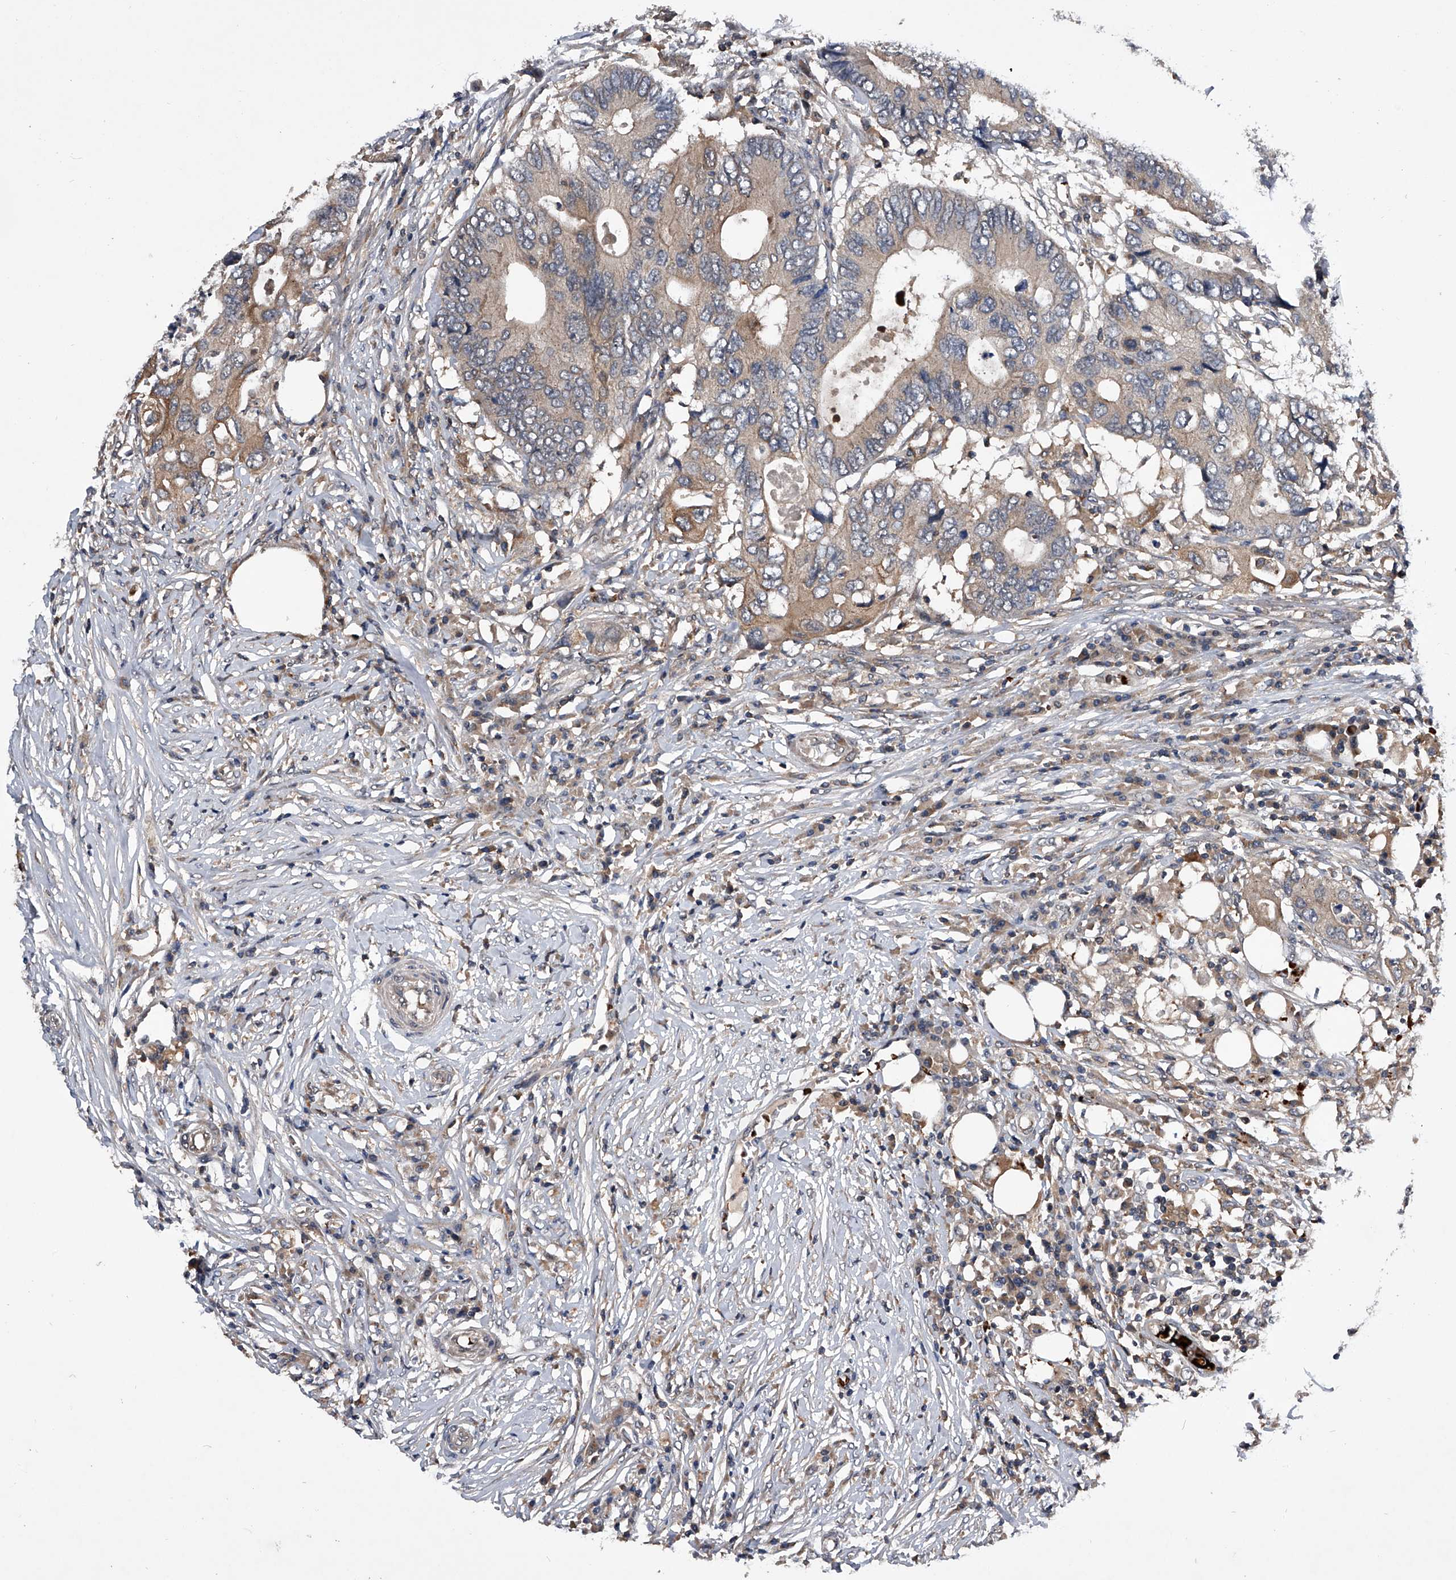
{"staining": {"intensity": "weak", "quantity": "<25%", "location": "cytoplasmic/membranous"}, "tissue": "colorectal cancer", "cell_type": "Tumor cells", "image_type": "cancer", "snomed": [{"axis": "morphology", "description": "Adenocarcinoma, NOS"}, {"axis": "topography", "description": "Colon"}], "caption": "Immunohistochemical staining of human adenocarcinoma (colorectal) demonstrates no significant expression in tumor cells.", "gene": "ZNF30", "patient": {"sex": "male", "age": 71}}